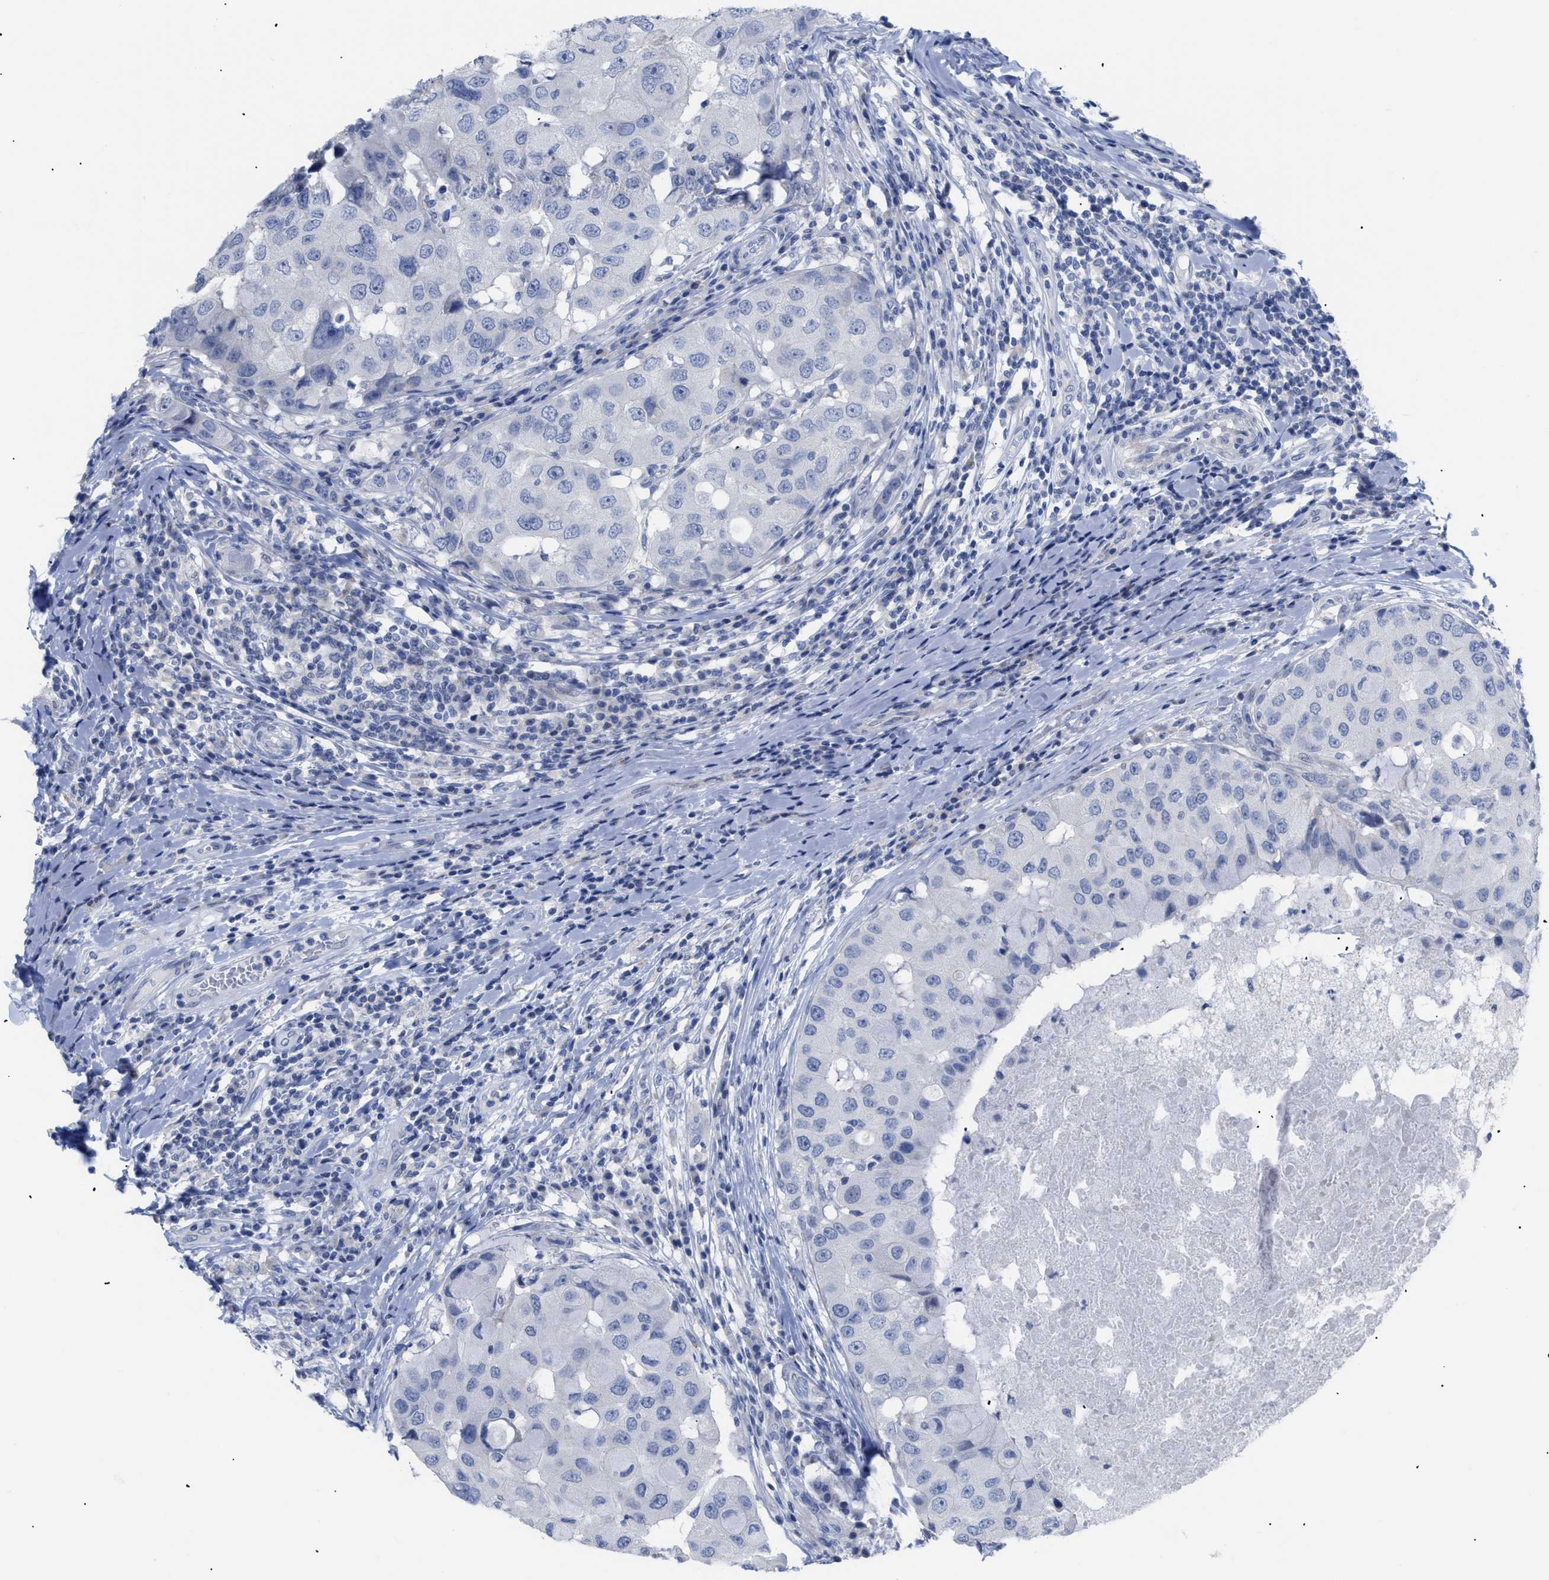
{"staining": {"intensity": "negative", "quantity": "none", "location": "none"}, "tissue": "breast cancer", "cell_type": "Tumor cells", "image_type": "cancer", "snomed": [{"axis": "morphology", "description": "Duct carcinoma"}, {"axis": "topography", "description": "Breast"}], "caption": "DAB immunohistochemical staining of human breast cancer (intraductal carcinoma) exhibits no significant expression in tumor cells.", "gene": "CAV3", "patient": {"sex": "female", "age": 27}}